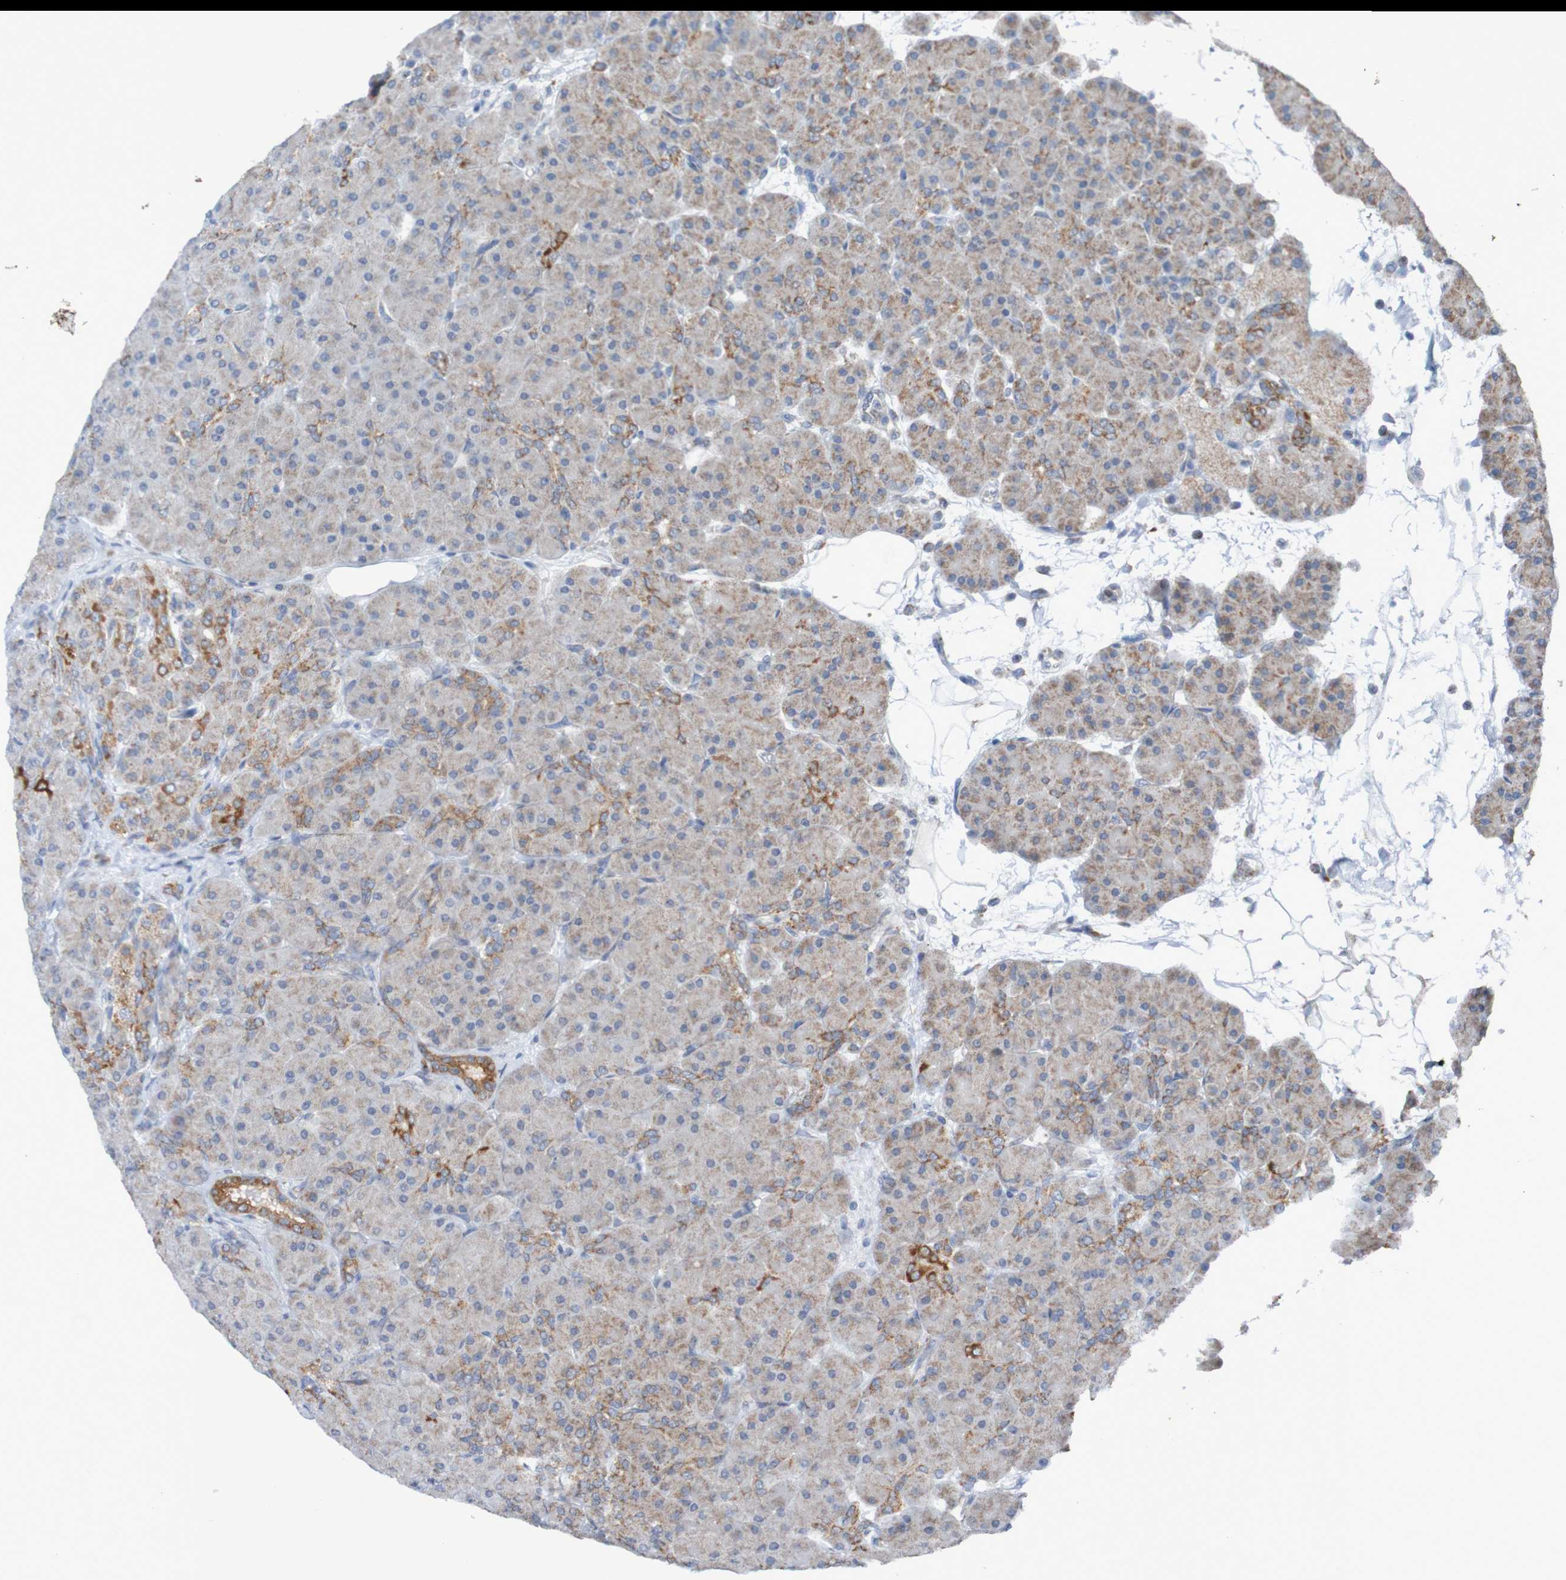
{"staining": {"intensity": "moderate", "quantity": "25%-75%", "location": "cytoplasmic/membranous"}, "tissue": "pancreas", "cell_type": "Exocrine glandular cells", "image_type": "normal", "snomed": [{"axis": "morphology", "description": "Normal tissue, NOS"}, {"axis": "topography", "description": "Pancreas"}], "caption": "Moderate cytoplasmic/membranous positivity is appreciated in approximately 25%-75% of exocrine glandular cells in unremarkable pancreas.", "gene": "DVL1", "patient": {"sex": "male", "age": 66}}